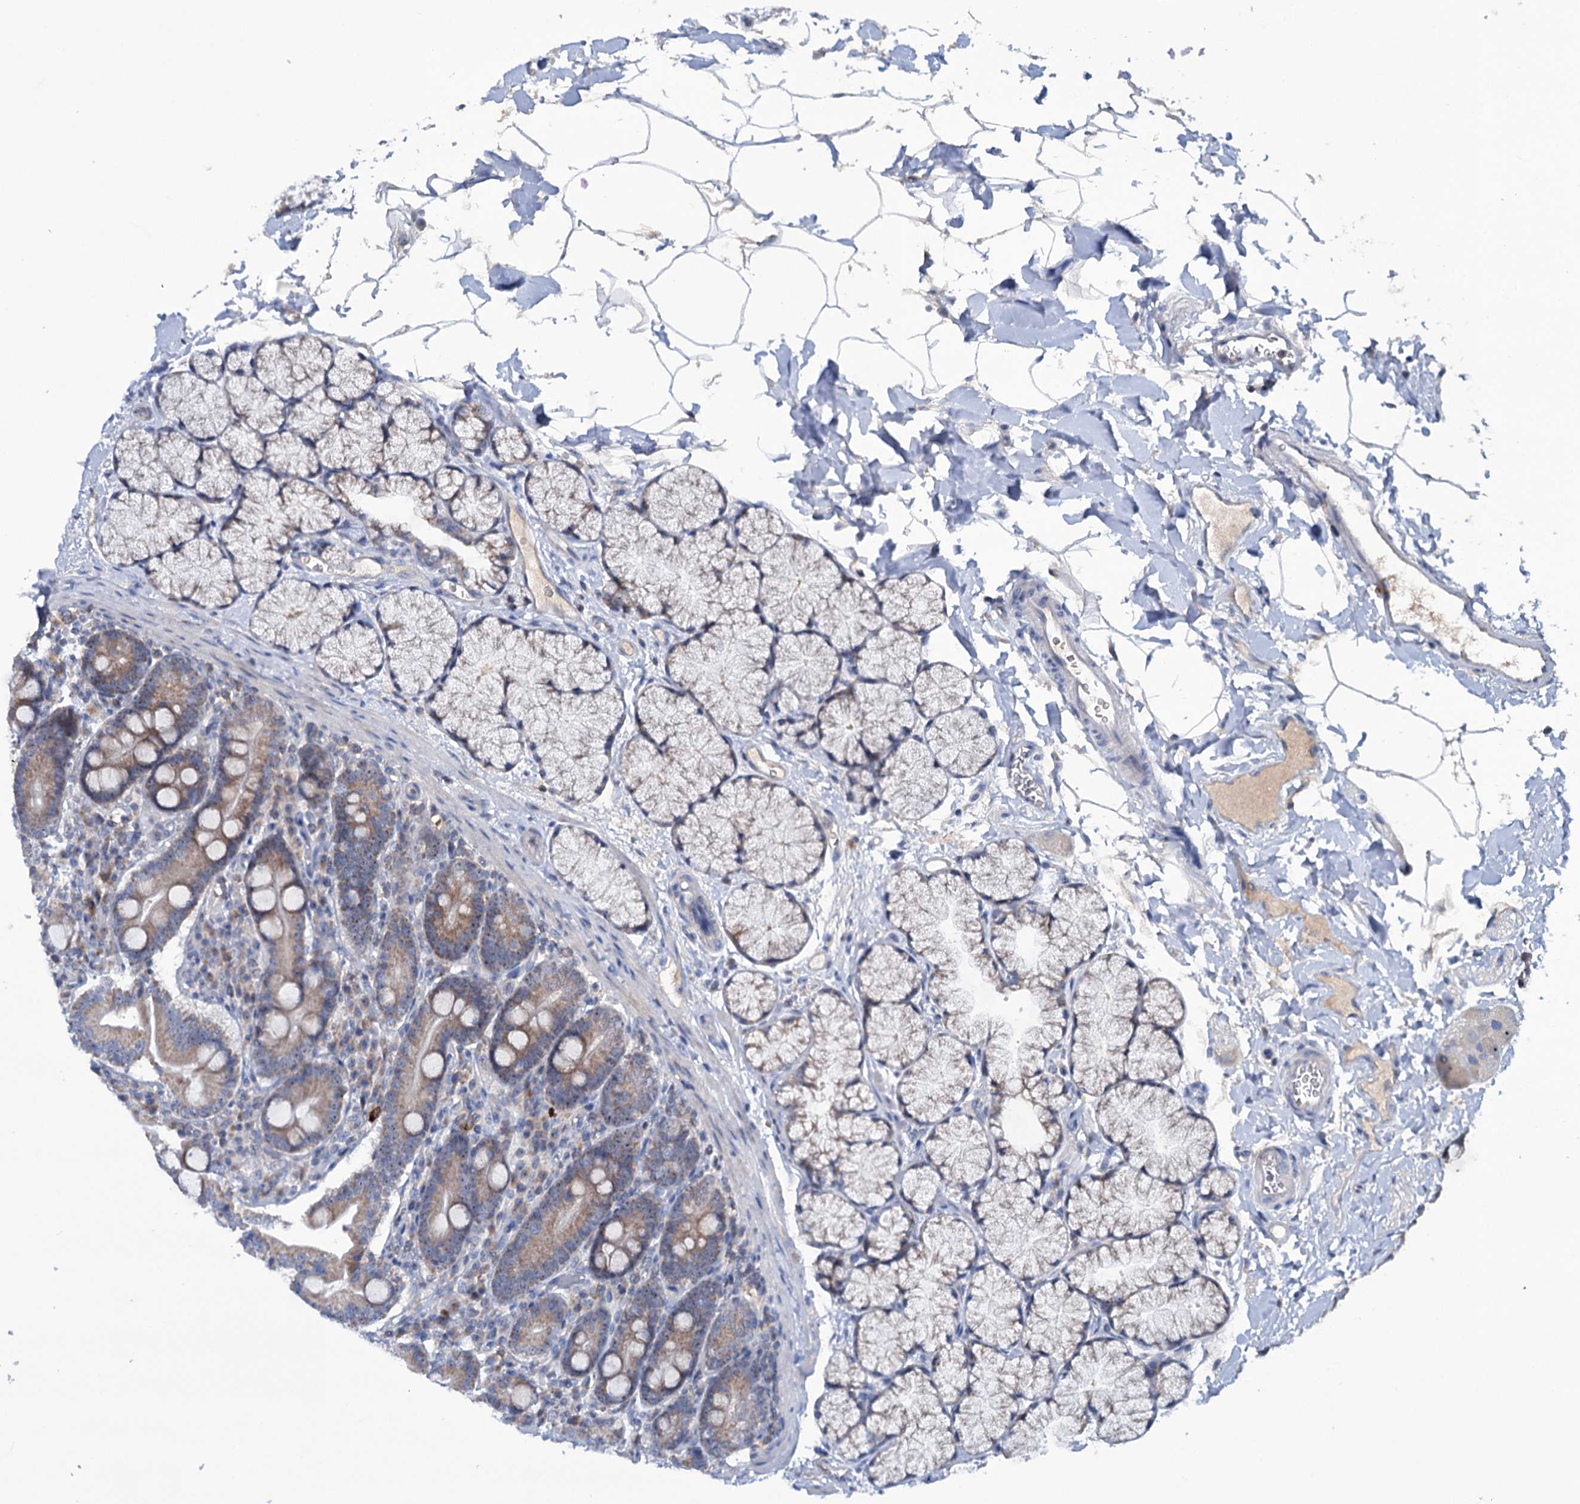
{"staining": {"intensity": "moderate", "quantity": "25%-75%", "location": "cytoplasmic/membranous"}, "tissue": "duodenum", "cell_type": "Glandular cells", "image_type": "normal", "snomed": [{"axis": "morphology", "description": "Normal tissue, NOS"}, {"axis": "topography", "description": "Duodenum"}], "caption": "Duodenum stained with immunohistochemistry (IHC) displays moderate cytoplasmic/membranous staining in about 25%-75% of glandular cells.", "gene": "HTR3B", "patient": {"sex": "male", "age": 35}}